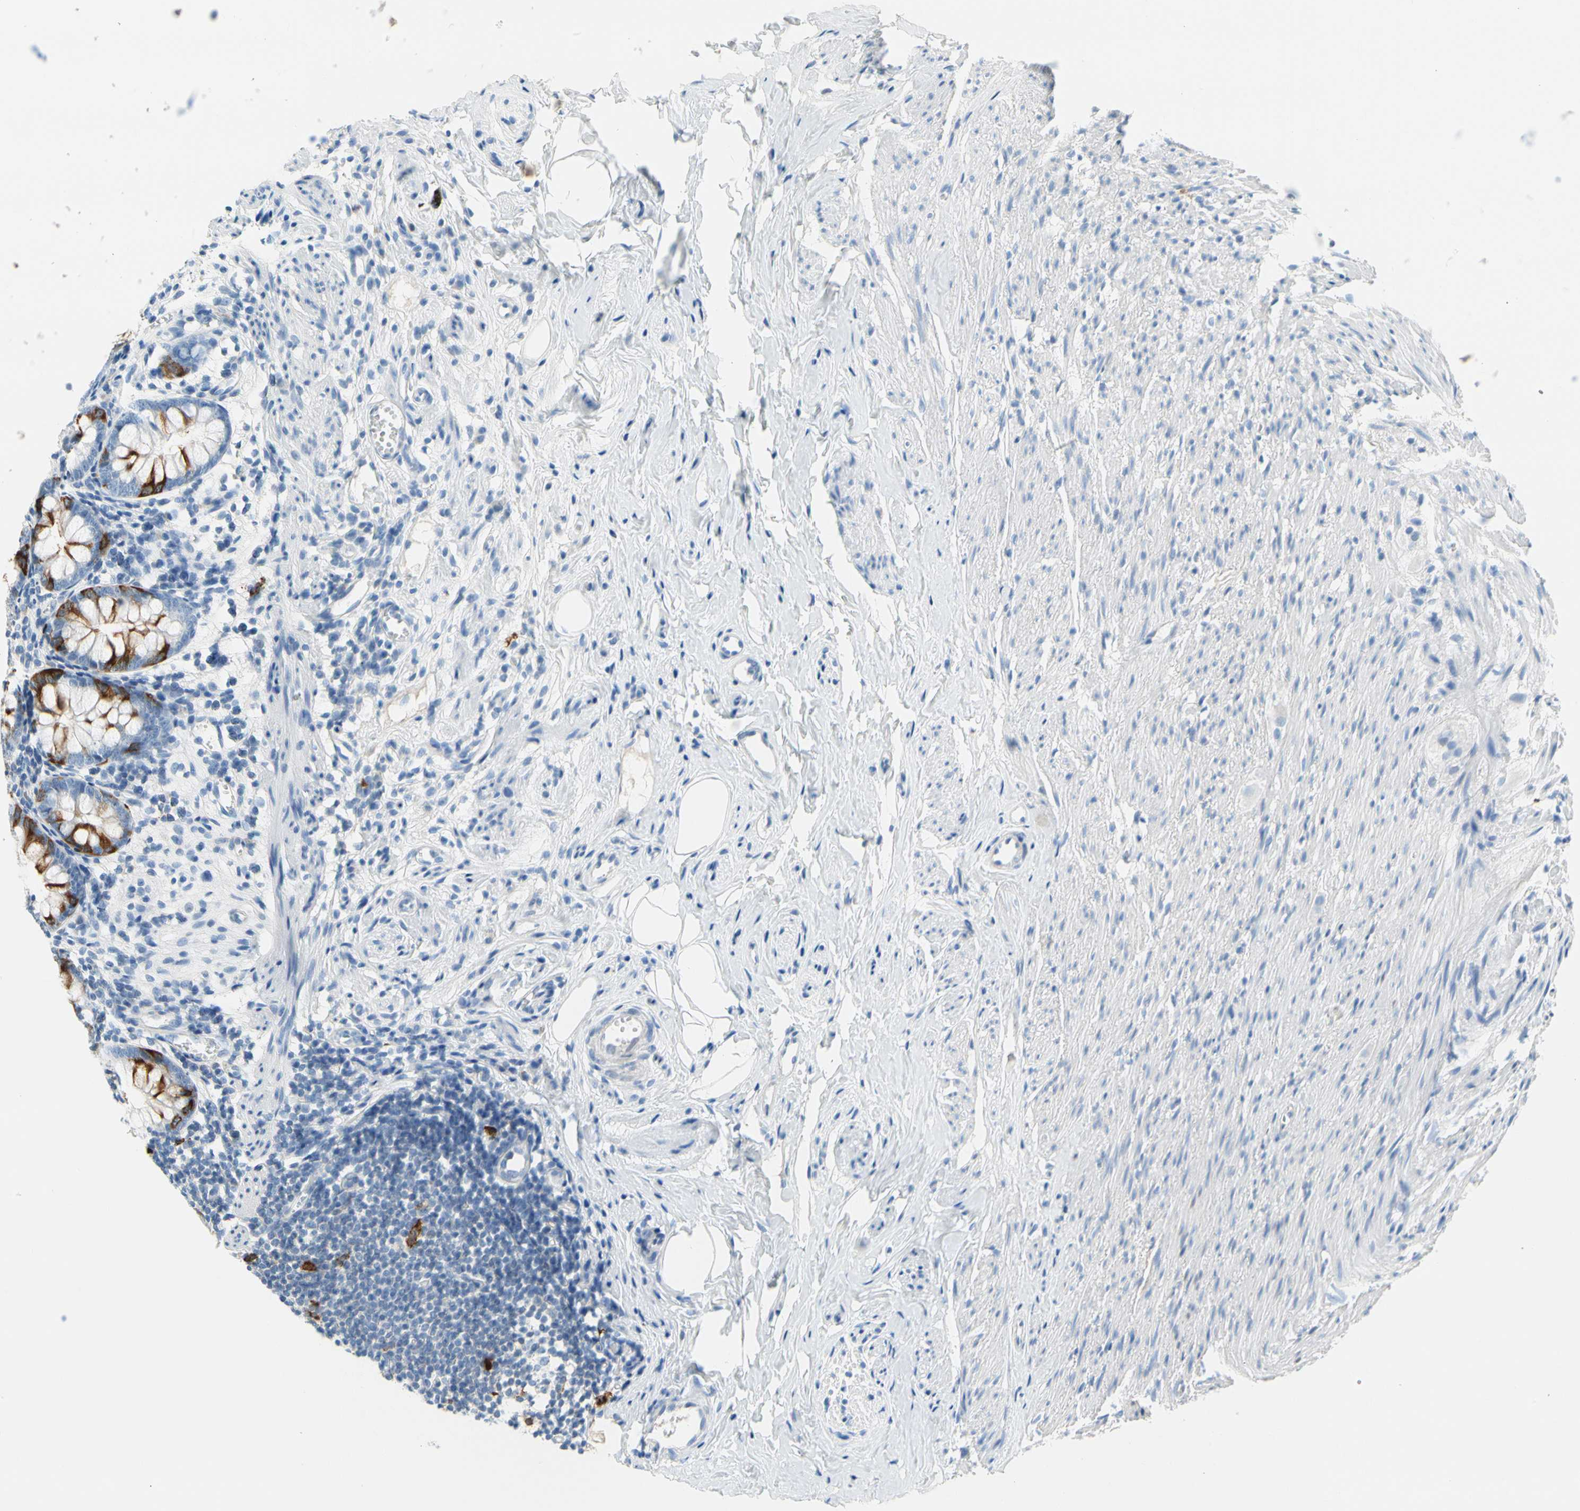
{"staining": {"intensity": "strong", "quantity": "<25%", "location": "cytoplasmic/membranous"}, "tissue": "appendix", "cell_type": "Glandular cells", "image_type": "normal", "snomed": [{"axis": "morphology", "description": "Normal tissue, NOS"}, {"axis": "topography", "description": "Appendix"}], "caption": "Immunohistochemical staining of benign human appendix shows strong cytoplasmic/membranous protein positivity in approximately <25% of glandular cells. (DAB = brown stain, brightfield microscopy at high magnification).", "gene": "TACC3", "patient": {"sex": "female", "age": 77}}